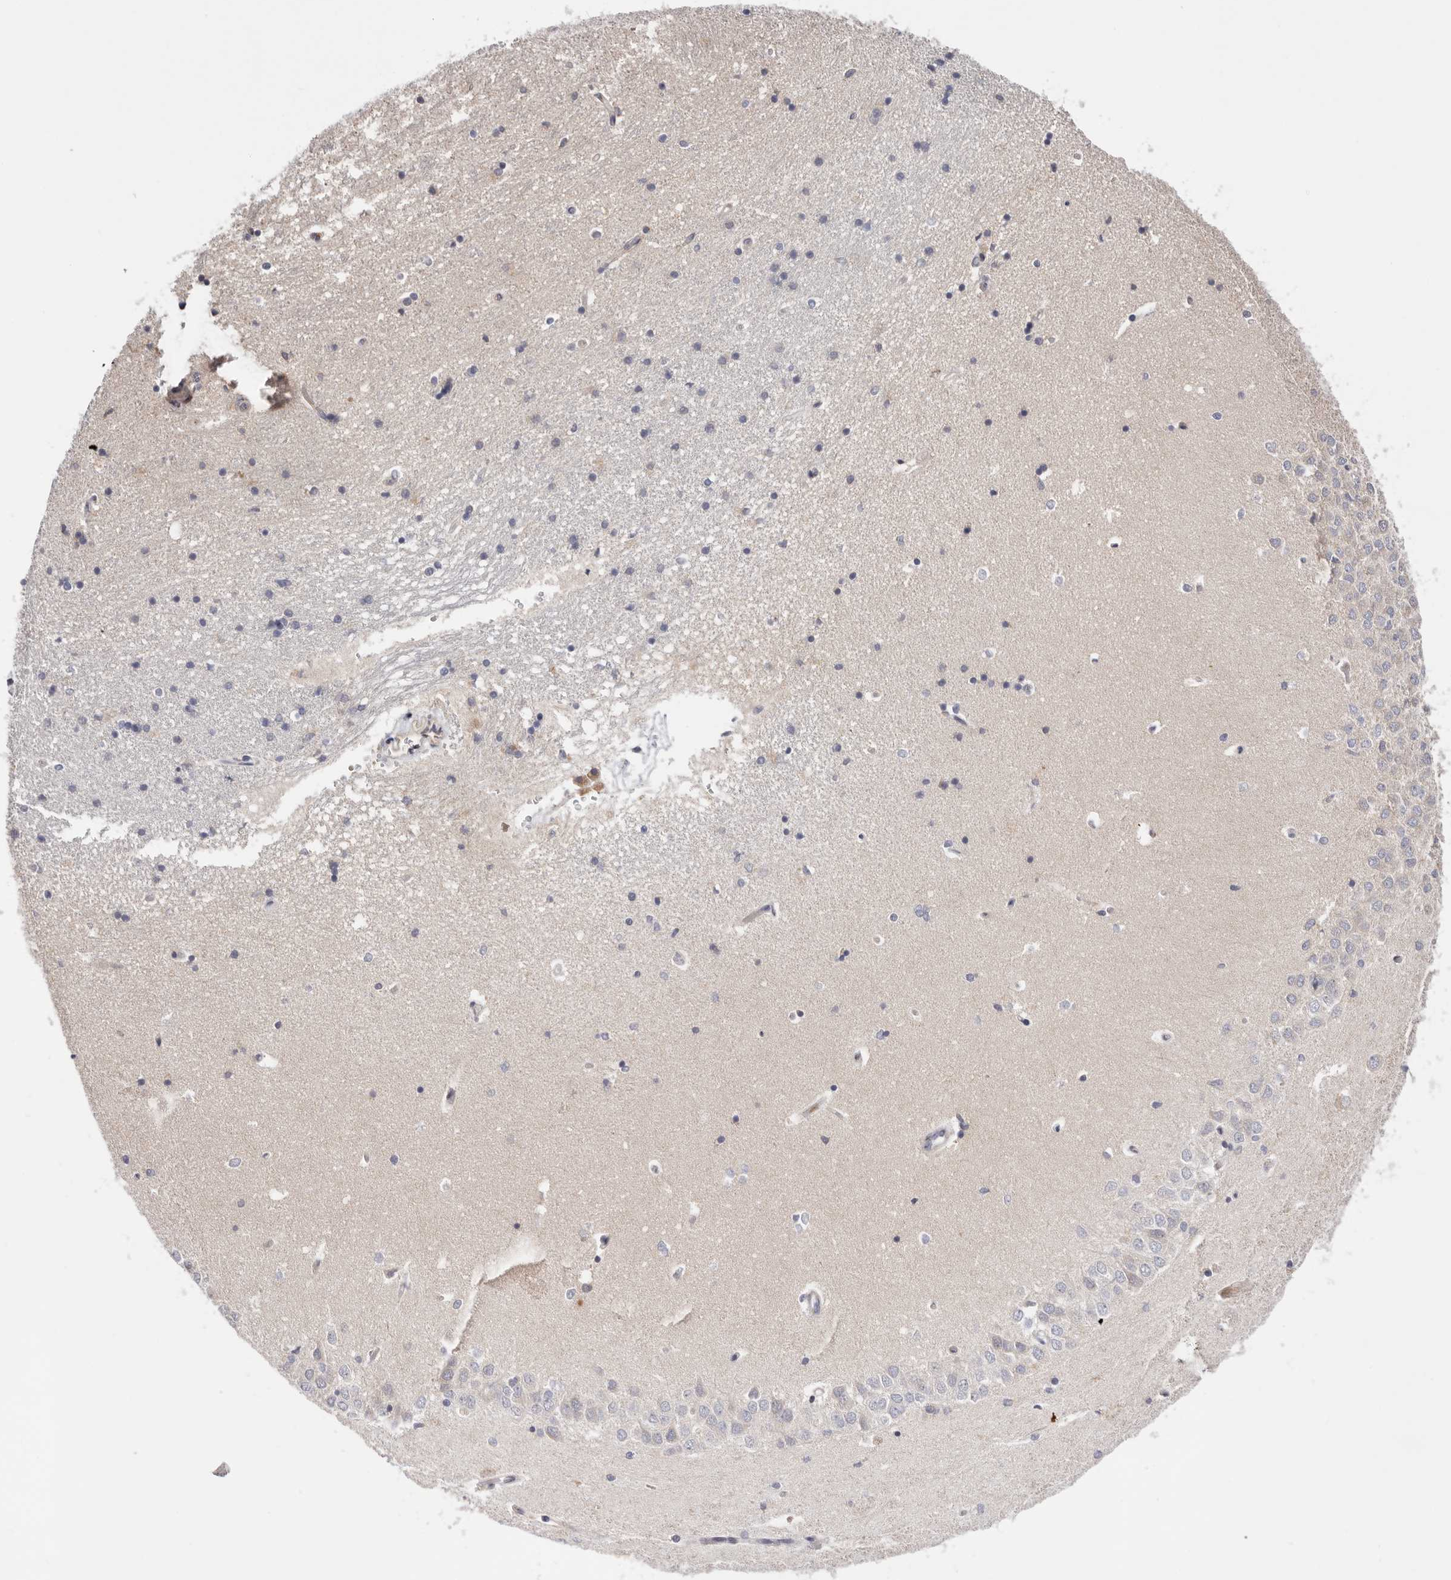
{"staining": {"intensity": "negative", "quantity": "none", "location": "none"}, "tissue": "hippocampus", "cell_type": "Glial cells", "image_type": "normal", "snomed": [{"axis": "morphology", "description": "Normal tissue, NOS"}, {"axis": "topography", "description": "Hippocampus"}], "caption": "The photomicrograph demonstrates no staining of glial cells in benign hippocampus. (DAB (3,3'-diaminobenzidine) immunohistochemistry (IHC) visualized using brightfield microscopy, high magnification).", "gene": "RNF213", "patient": {"sex": "male", "age": 45}}